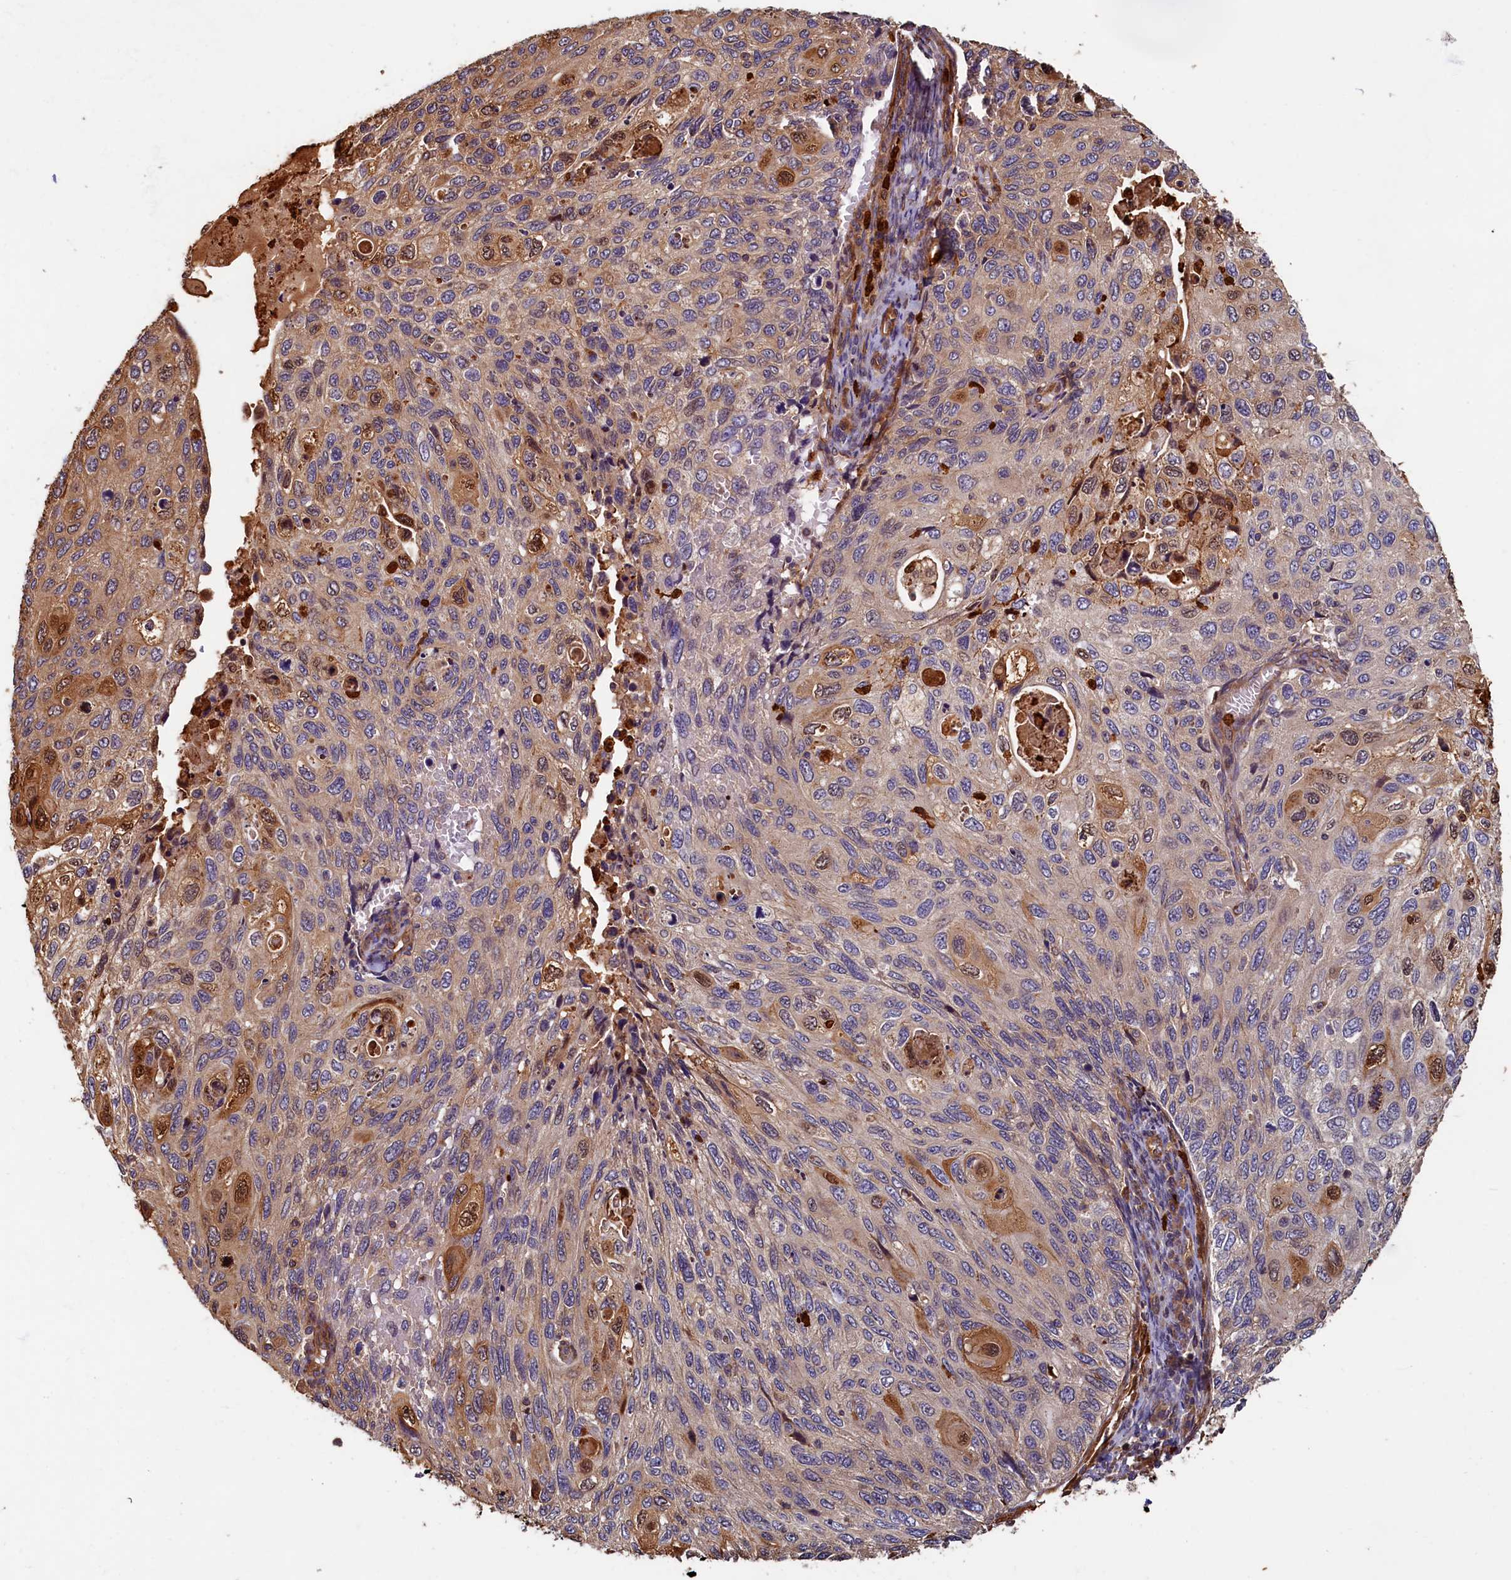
{"staining": {"intensity": "moderate", "quantity": "<25%", "location": "cytoplasmic/membranous,nuclear"}, "tissue": "cervical cancer", "cell_type": "Tumor cells", "image_type": "cancer", "snomed": [{"axis": "morphology", "description": "Squamous cell carcinoma, NOS"}, {"axis": "topography", "description": "Cervix"}], "caption": "This photomicrograph demonstrates immunohistochemistry staining of cervical cancer, with low moderate cytoplasmic/membranous and nuclear staining in approximately <25% of tumor cells.", "gene": "CCDC102B", "patient": {"sex": "female", "age": 70}}